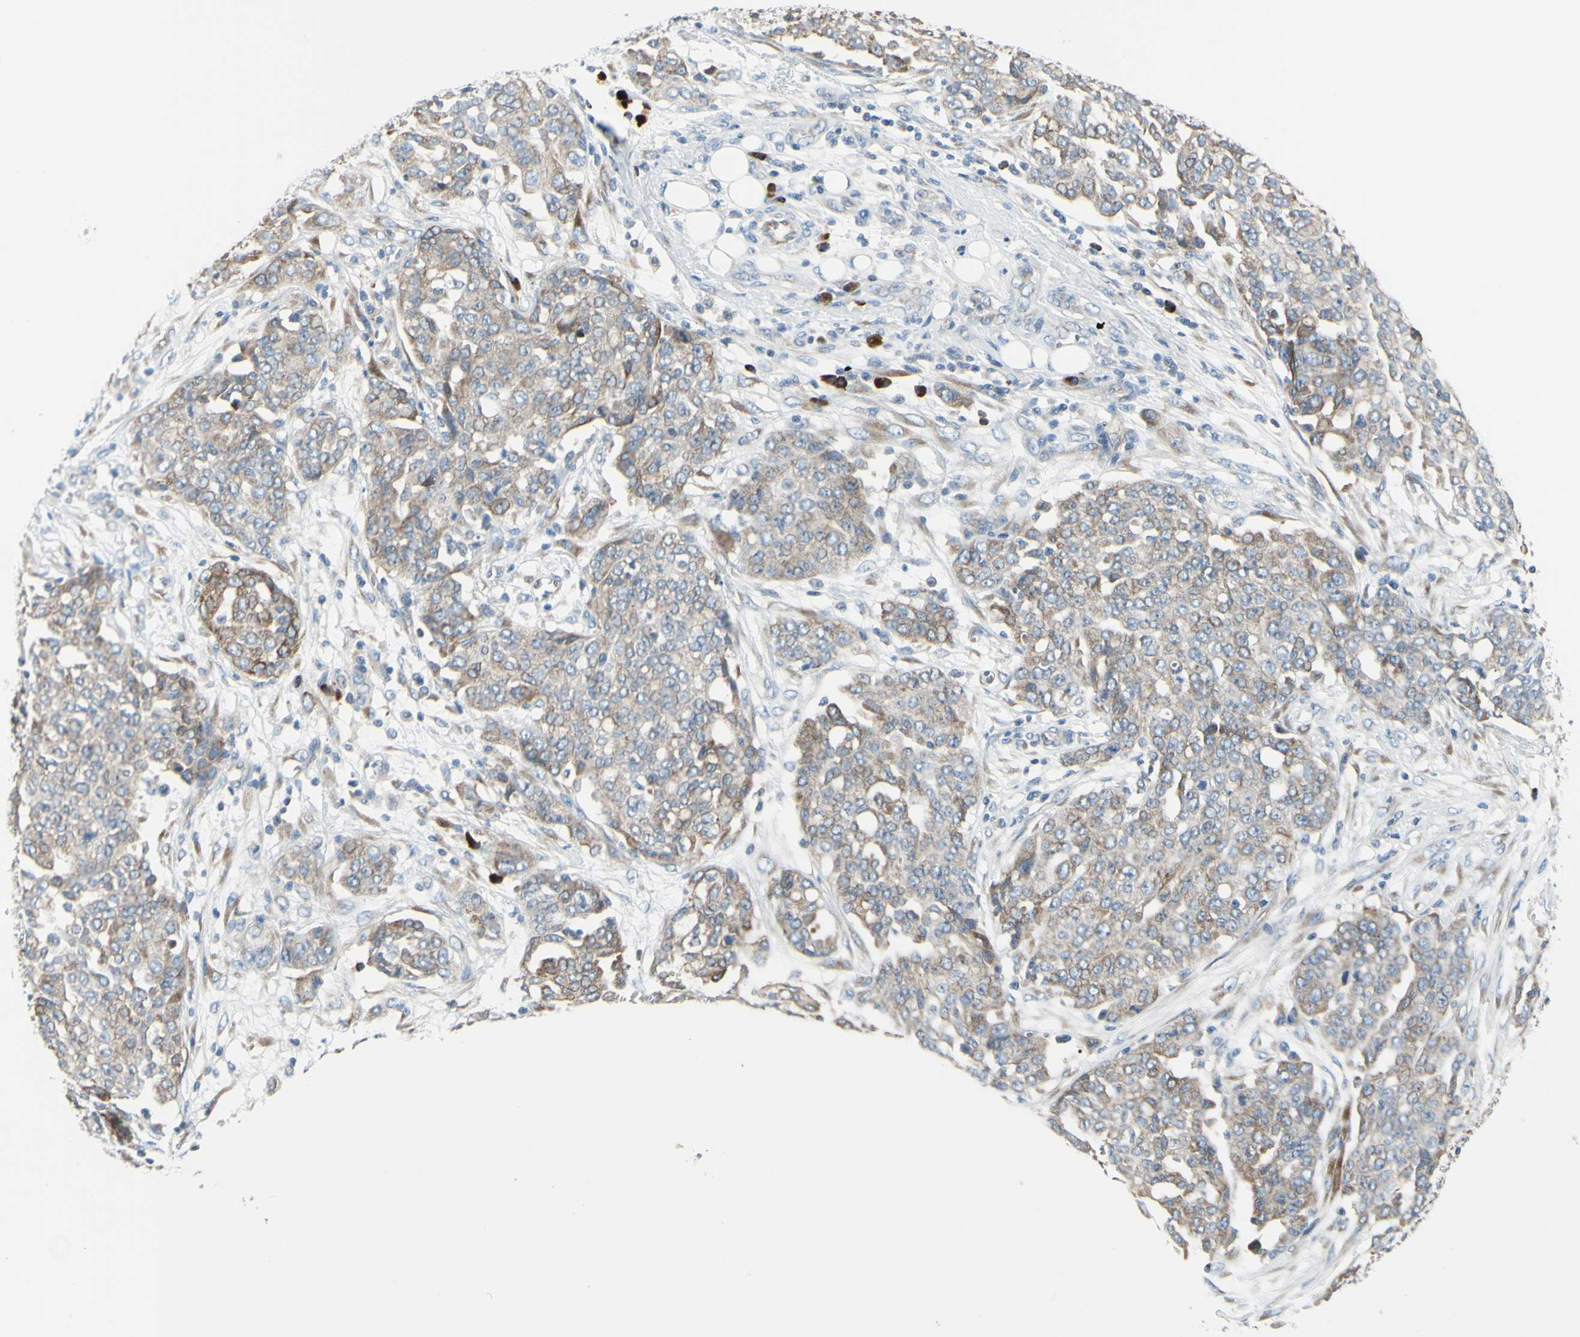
{"staining": {"intensity": "moderate", "quantity": "25%-75%", "location": "cytoplasmic/membranous"}, "tissue": "ovarian cancer", "cell_type": "Tumor cells", "image_type": "cancer", "snomed": [{"axis": "morphology", "description": "Cystadenocarcinoma, serous, NOS"}, {"axis": "topography", "description": "Soft tissue"}, {"axis": "topography", "description": "Ovary"}], "caption": "Protein expression analysis of human ovarian cancer reveals moderate cytoplasmic/membranous positivity in about 25%-75% of tumor cells.", "gene": "SELENOS", "patient": {"sex": "female", "age": 57}}